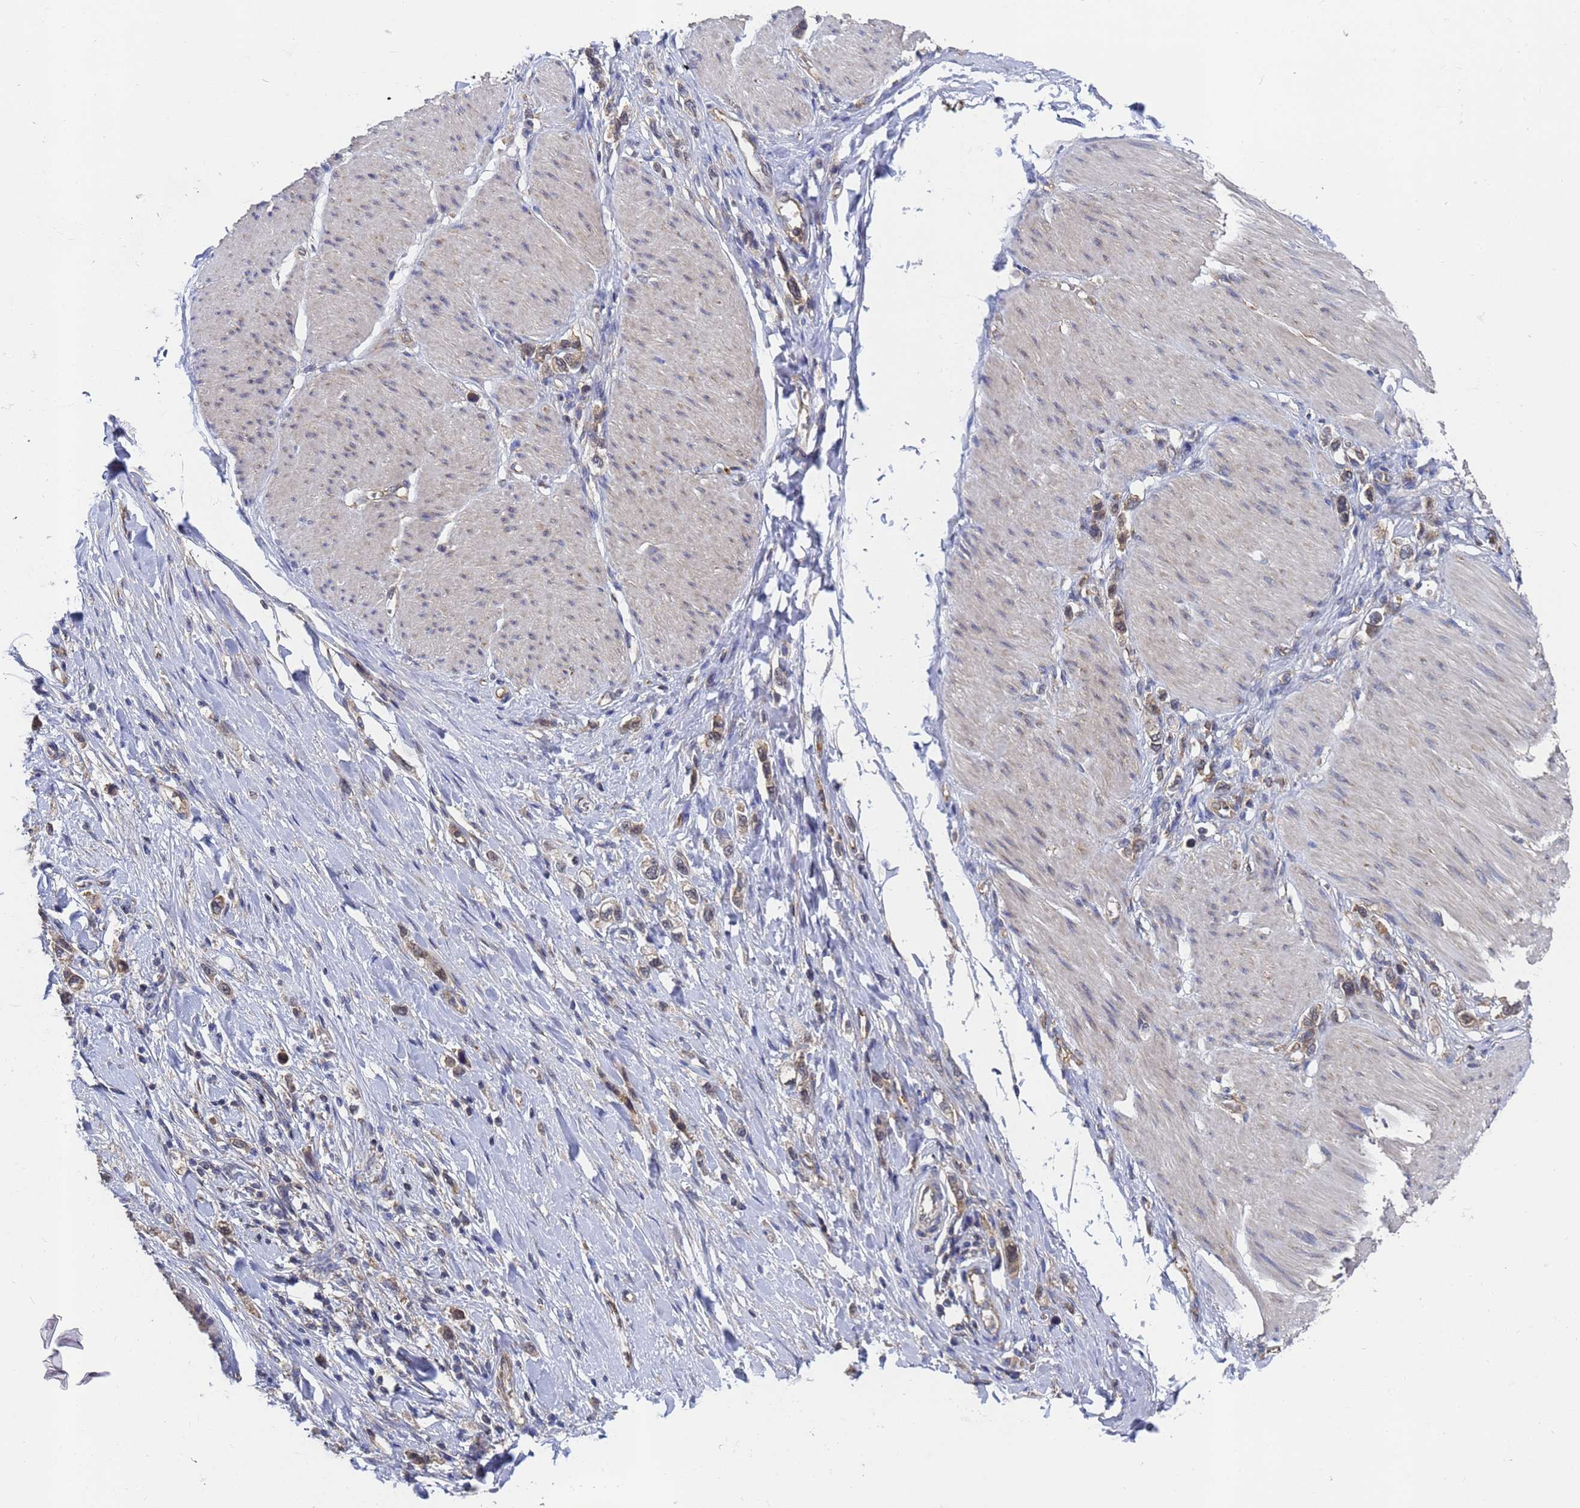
{"staining": {"intensity": "weak", "quantity": ">75%", "location": "cytoplasmic/membranous"}, "tissue": "stomach cancer", "cell_type": "Tumor cells", "image_type": "cancer", "snomed": [{"axis": "morphology", "description": "Adenocarcinoma, NOS"}, {"axis": "topography", "description": "Stomach"}], "caption": "An immunohistochemistry (IHC) micrograph of tumor tissue is shown. Protein staining in brown shows weak cytoplasmic/membranous positivity in stomach adenocarcinoma within tumor cells.", "gene": "ALS2CL", "patient": {"sex": "female", "age": 65}}